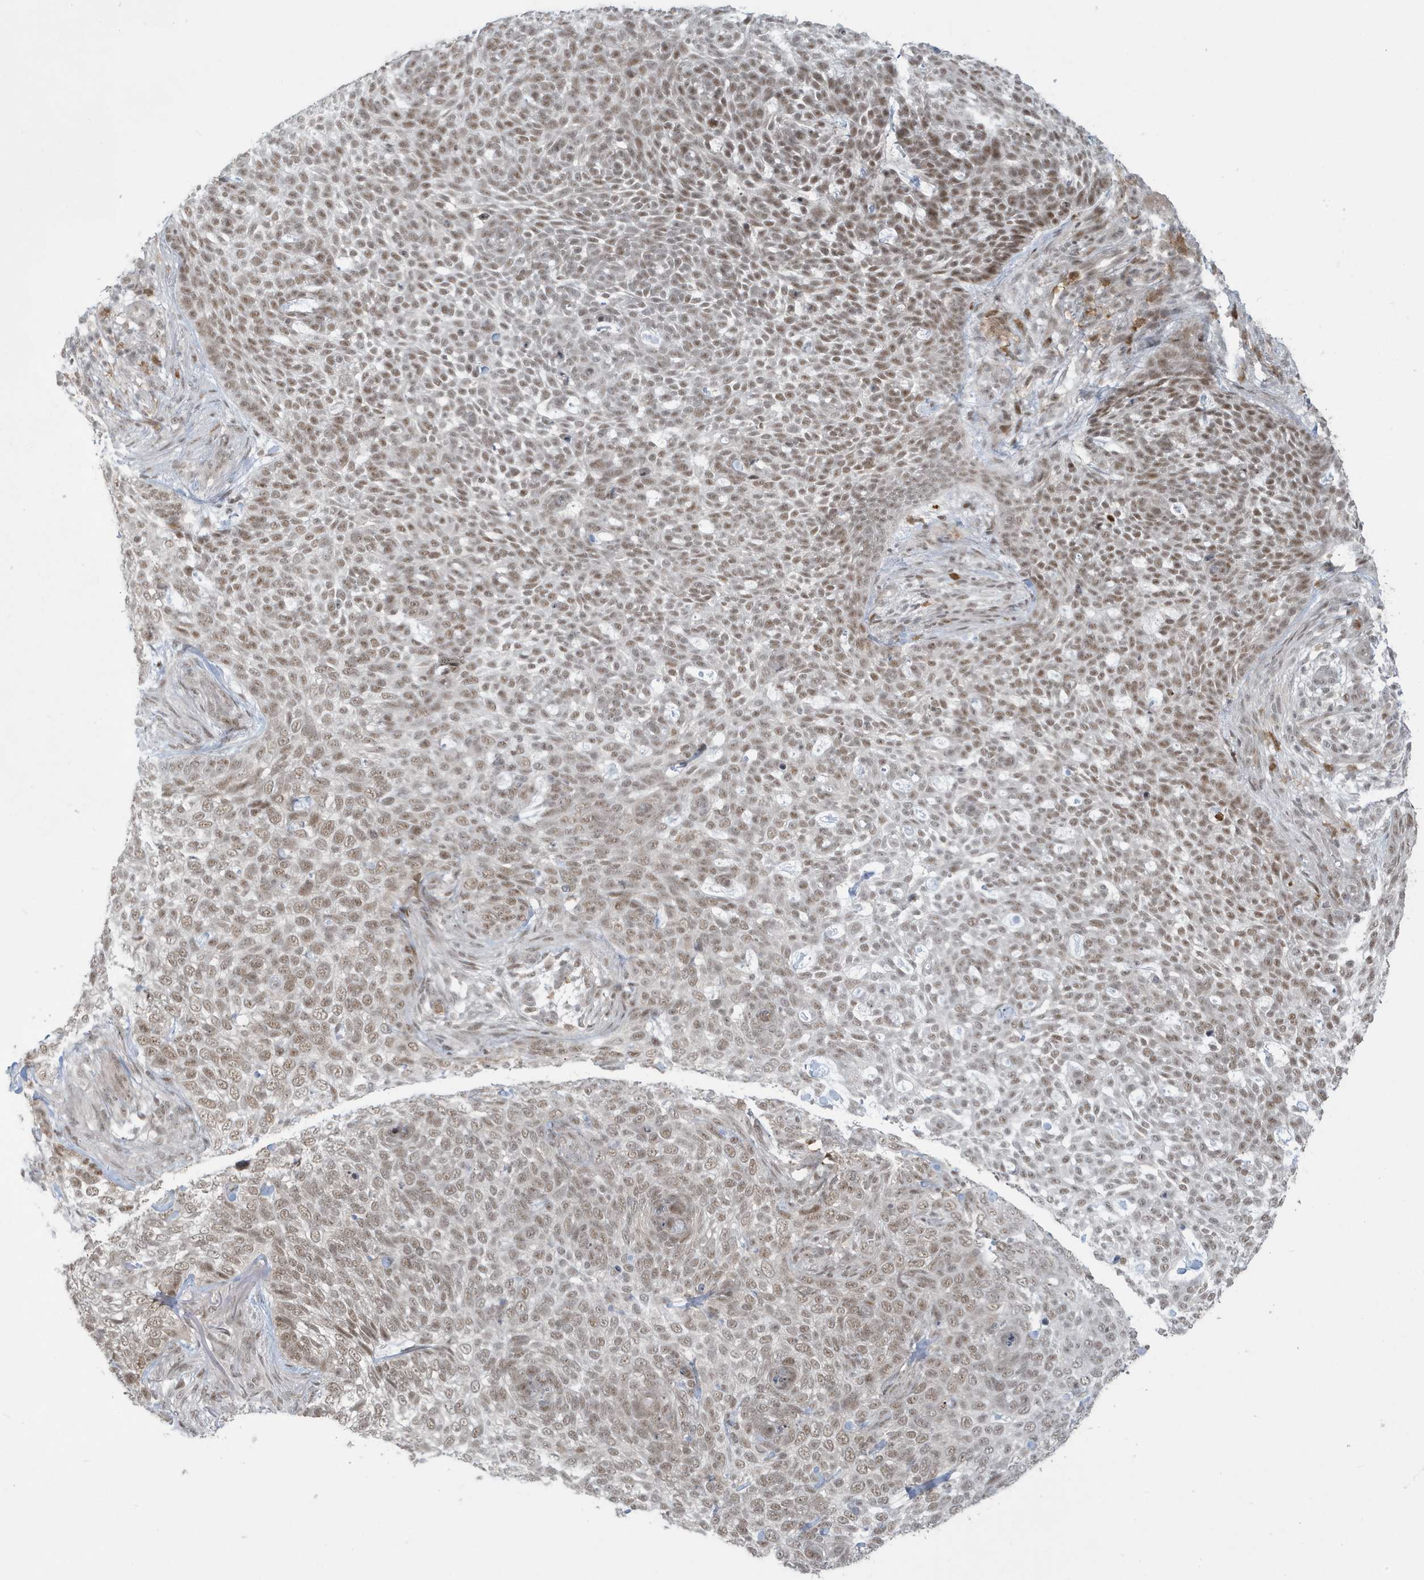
{"staining": {"intensity": "moderate", "quantity": ">75%", "location": "nuclear"}, "tissue": "skin cancer", "cell_type": "Tumor cells", "image_type": "cancer", "snomed": [{"axis": "morphology", "description": "Basal cell carcinoma"}, {"axis": "topography", "description": "Skin"}], "caption": "Basal cell carcinoma (skin) was stained to show a protein in brown. There is medium levels of moderate nuclear positivity in about >75% of tumor cells.", "gene": "C1orf52", "patient": {"sex": "female", "age": 64}}